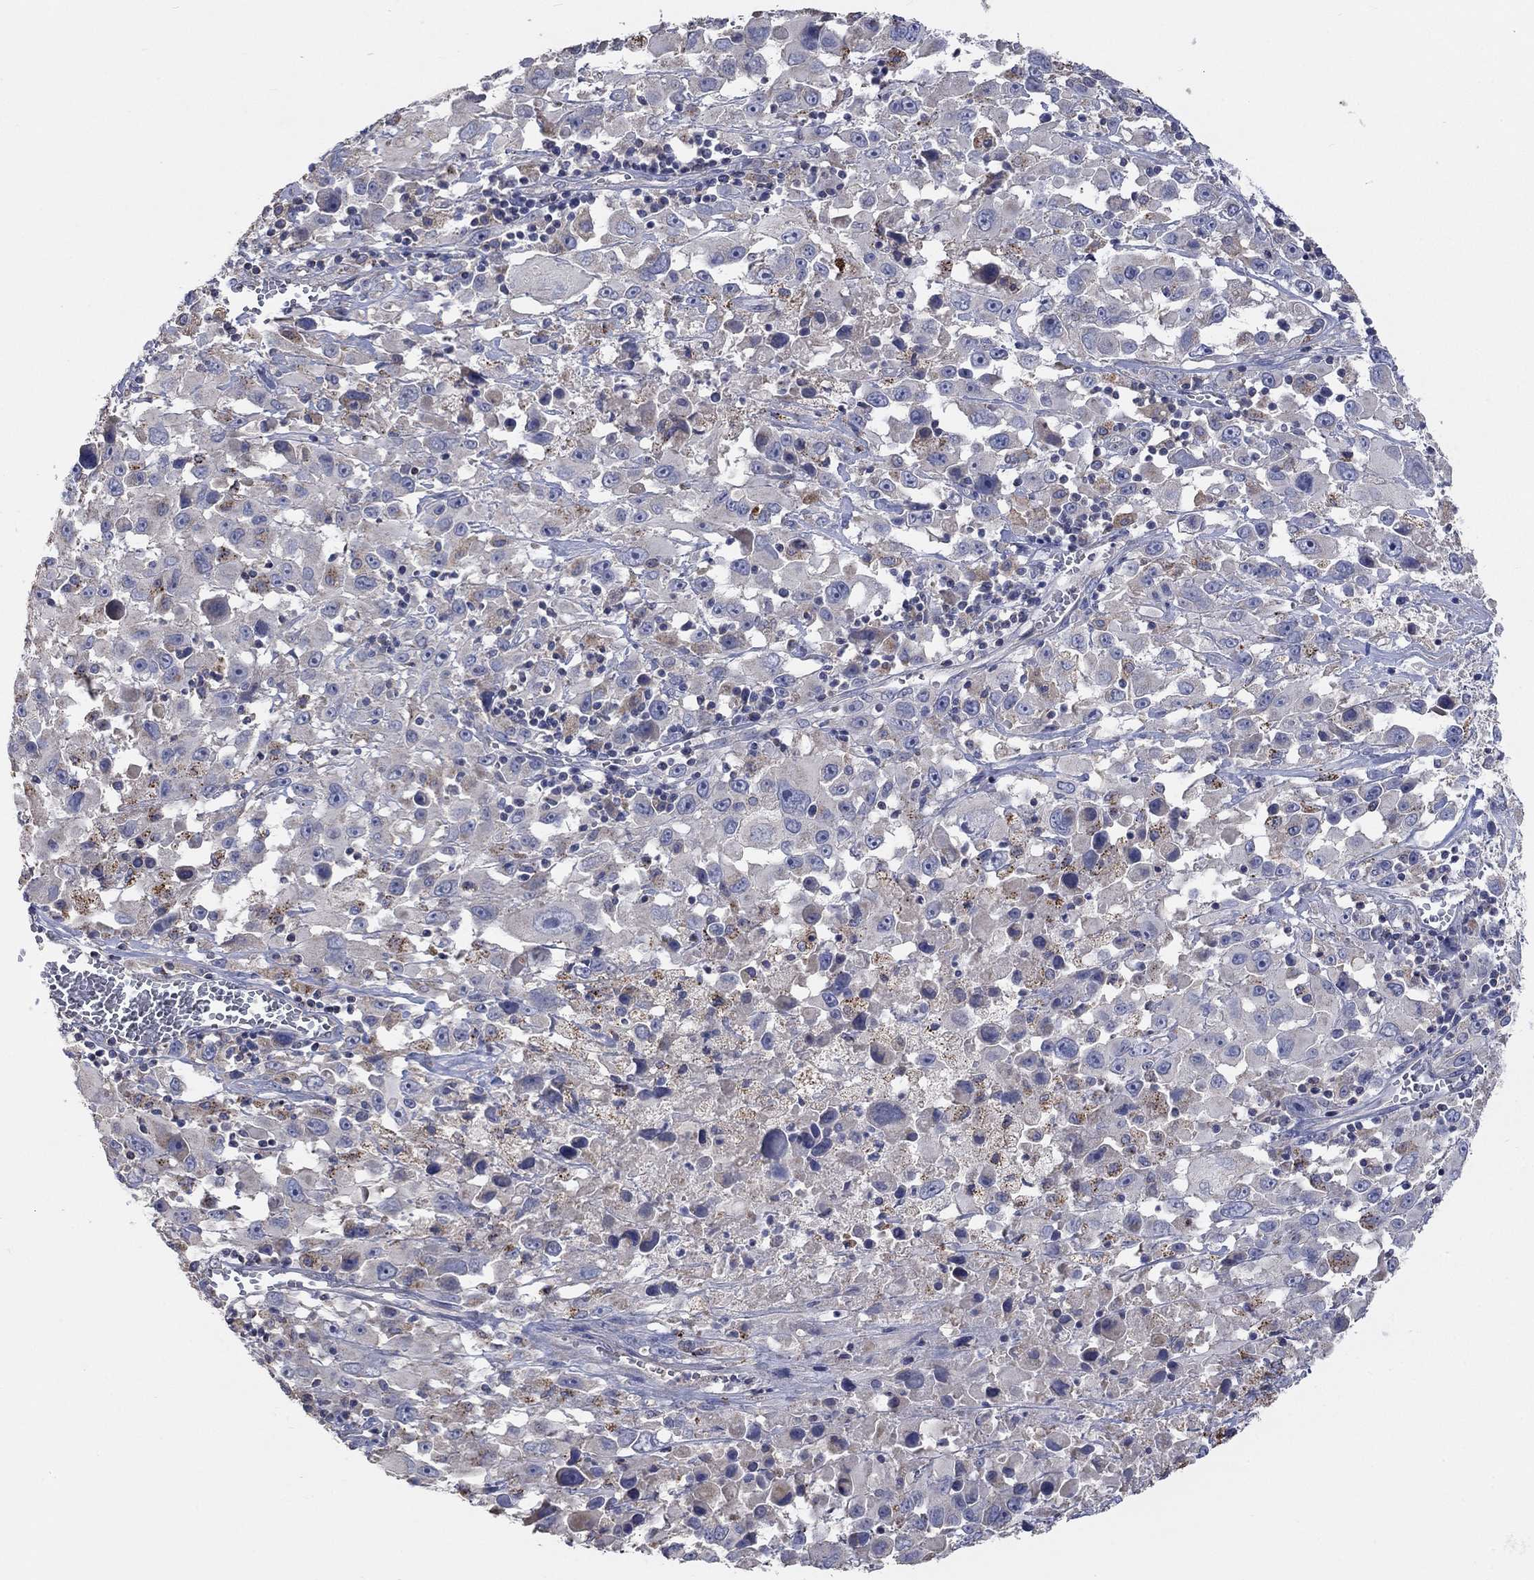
{"staining": {"intensity": "negative", "quantity": "none", "location": "none"}, "tissue": "melanoma", "cell_type": "Tumor cells", "image_type": "cancer", "snomed": [{"axis": "morphology", "description": "Malignant melanoma, Metastatic site"}, {"axis": "topography", "description": "Lymph node"}], "caption": "Immunohistochemical staining of melanoma demonstrates no significant expression in tumor cells.", "gene": "UGT8", "patient": {"sex": "male", "age": 50}}